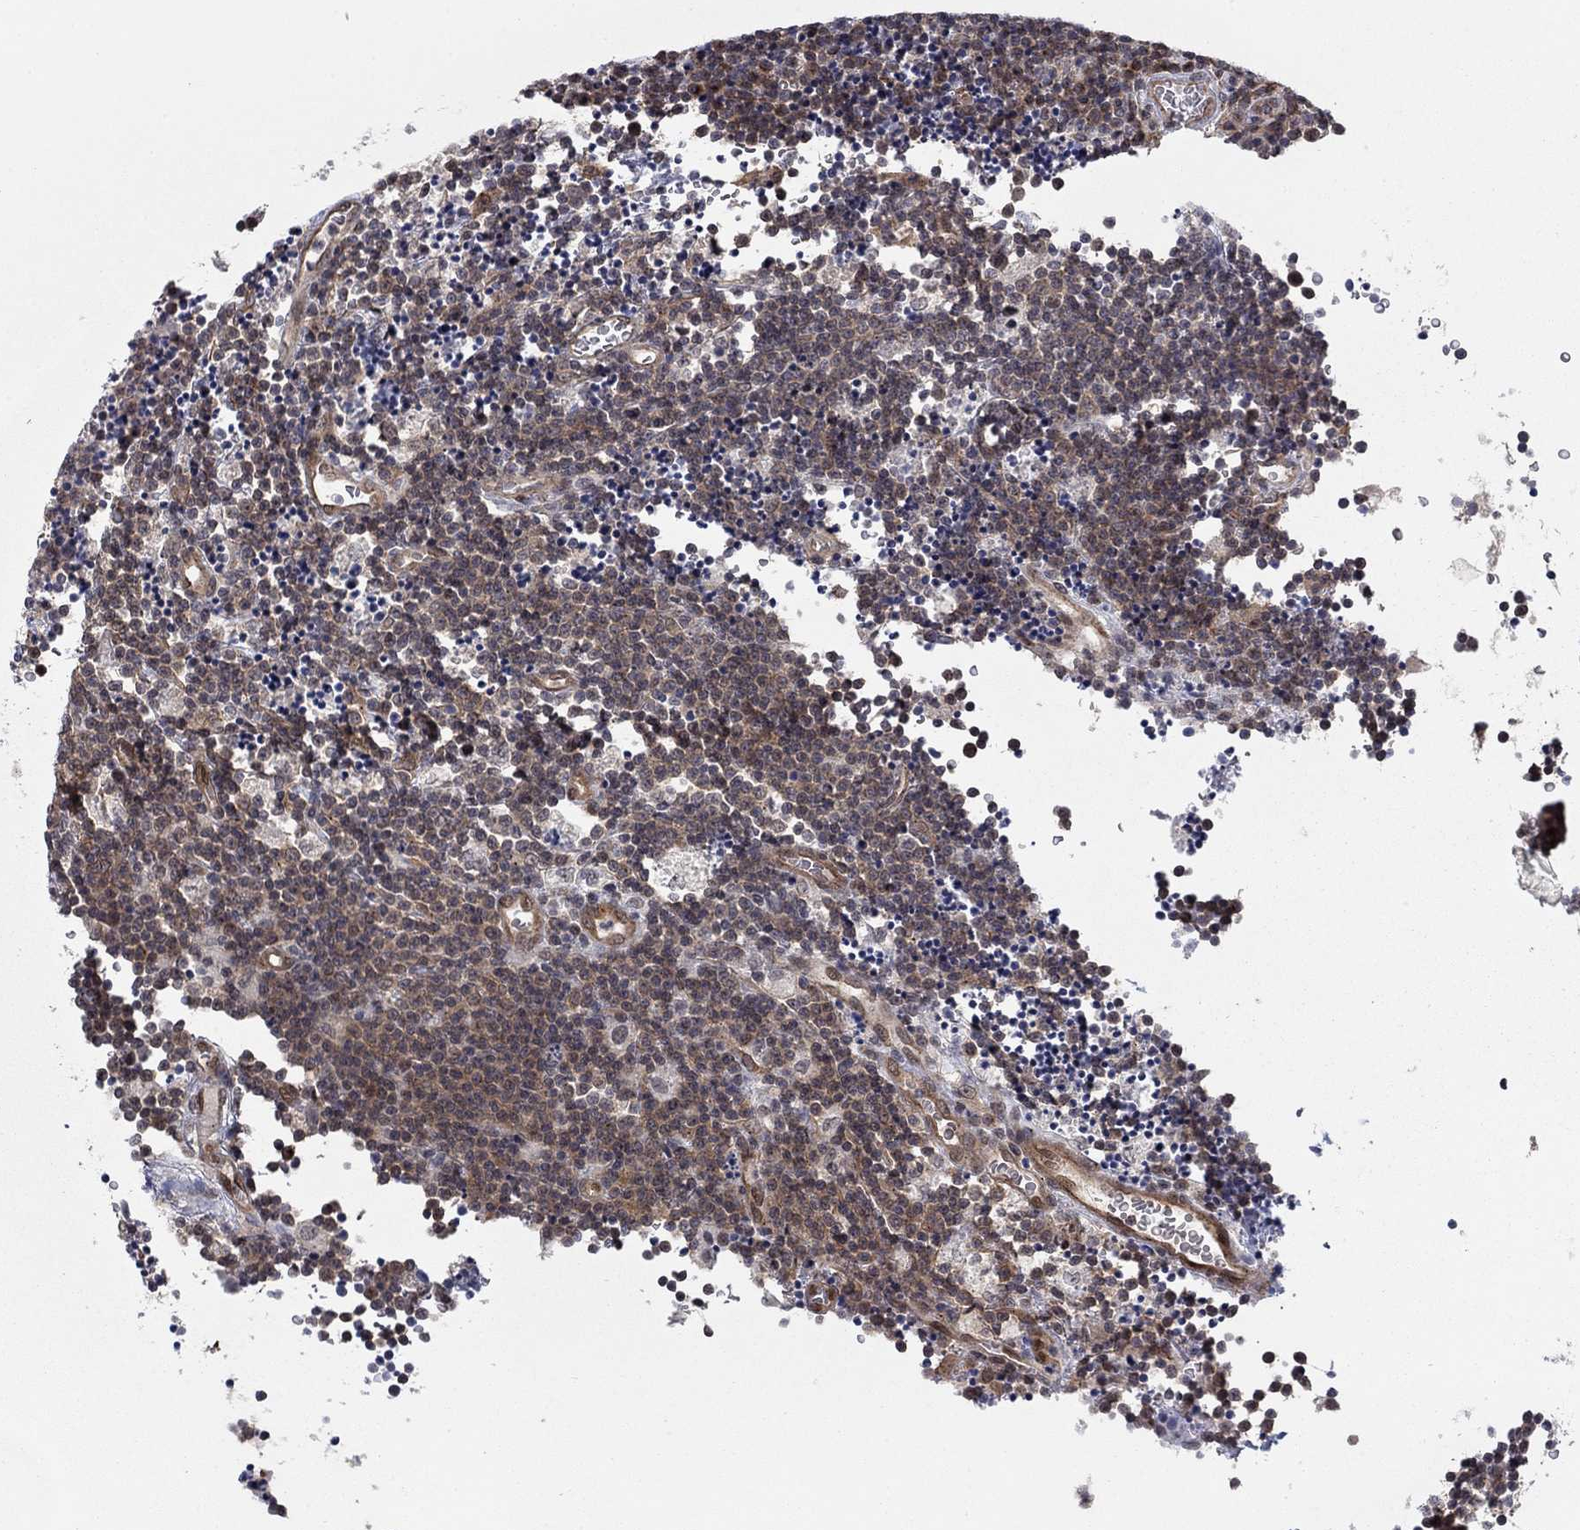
{"staining": {"intensity": "weak", "quantity": ">75%", "location": "cytoplasmic/membranous"}, "tissue": "lymphoma", "cell_type": "Tumor cells", "image_type": "cancer", "snomed": [{"axis": "morphology", "description": "Malignant lymphoma, non-Hodgkin's type, Low grade"}, {"axis": "topography", "description": "Brain"}], "caption": "A micrograph of low-grade malignant lymphoma, non-Hodgkin's type stained for a protein exhibits weak cytoplasmic/membranous brown staining in tumor cells.", "gene": "SH3RF1", "patient": {"sex": "female", "age": 66}}